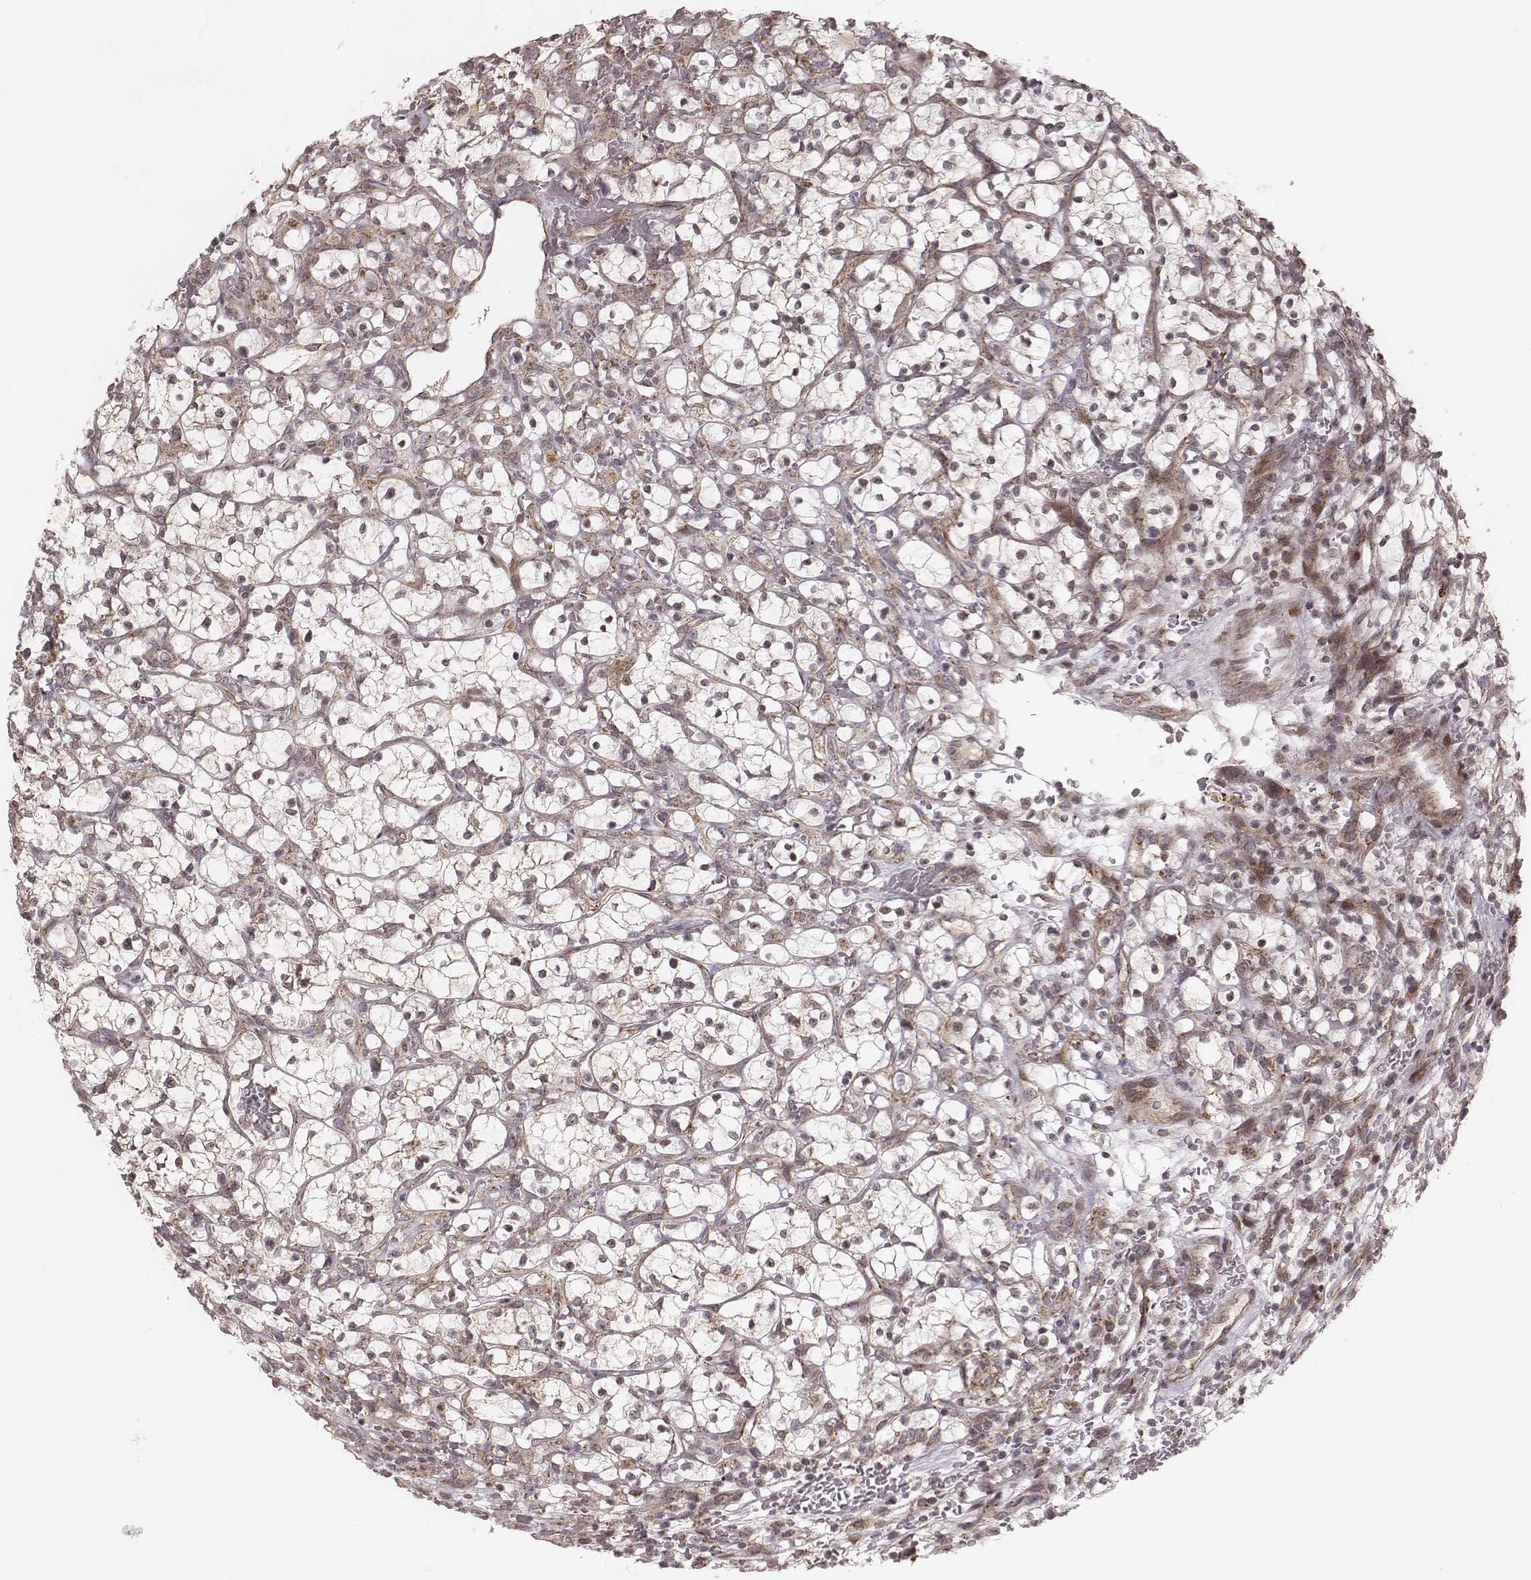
{"staining": {"intensity": "weak", "quantity": "<25%", "location": "cytoplasmic/membranous"}, "tissue": "renal cancer", "cell_type": "Tumor cells", "image_type": "cancer", "snomed": [{"axis": "morphology", "description": "Adenocarcinoma, NOS"}, {"axis": "topography", "description": "Kidney"}], "caption": "Tumor cells show no significant staining in renal cancer. (Brightfield microscopy of DAB immunohistochemistry (IHC) at high magnification).", "gene": "NDUFA7", "patient": {"sex": "female", "age": 64}}